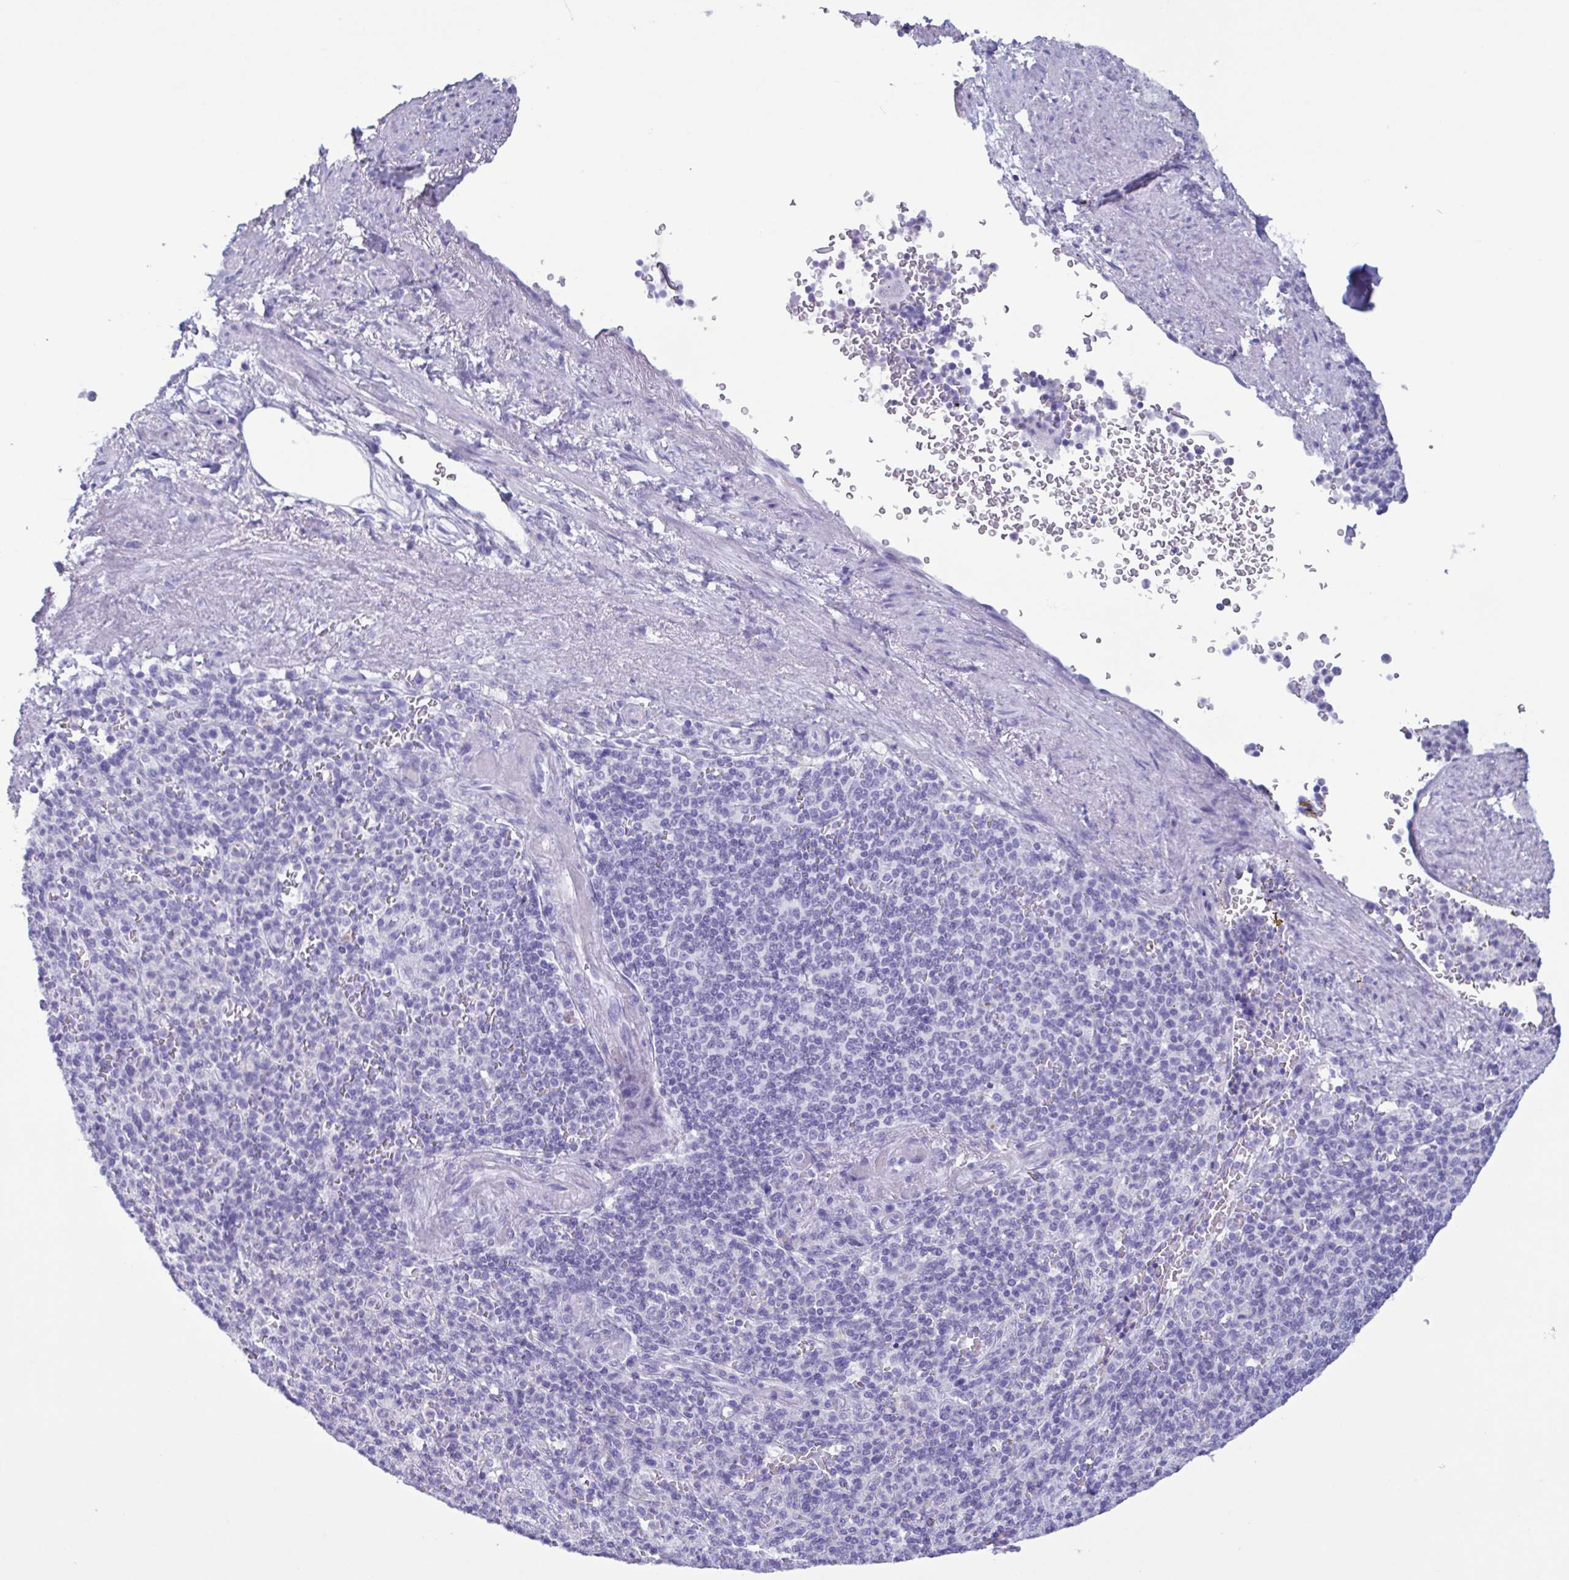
{"staining": {"intensity": "negative", "quantity": "none", "location": "none"}, "tissue": "spleen", "cell_type": "Cells in red pulp", "image_type": "normal", "snomed": [{"axis": "morphology", "description": "Normal tissue, NOS"}, {"axis": "topography", "description": "Spleen"}], "caption": "A histopathology image of human spleen is negative for staining in cells in red pulp. (Stains: DAB IHC with hematoxylin counter stain, Microscopy: brightfield microscopy at high magnification).", "gene": "LTF", "patient": {"sex": "female", "age": 74}}